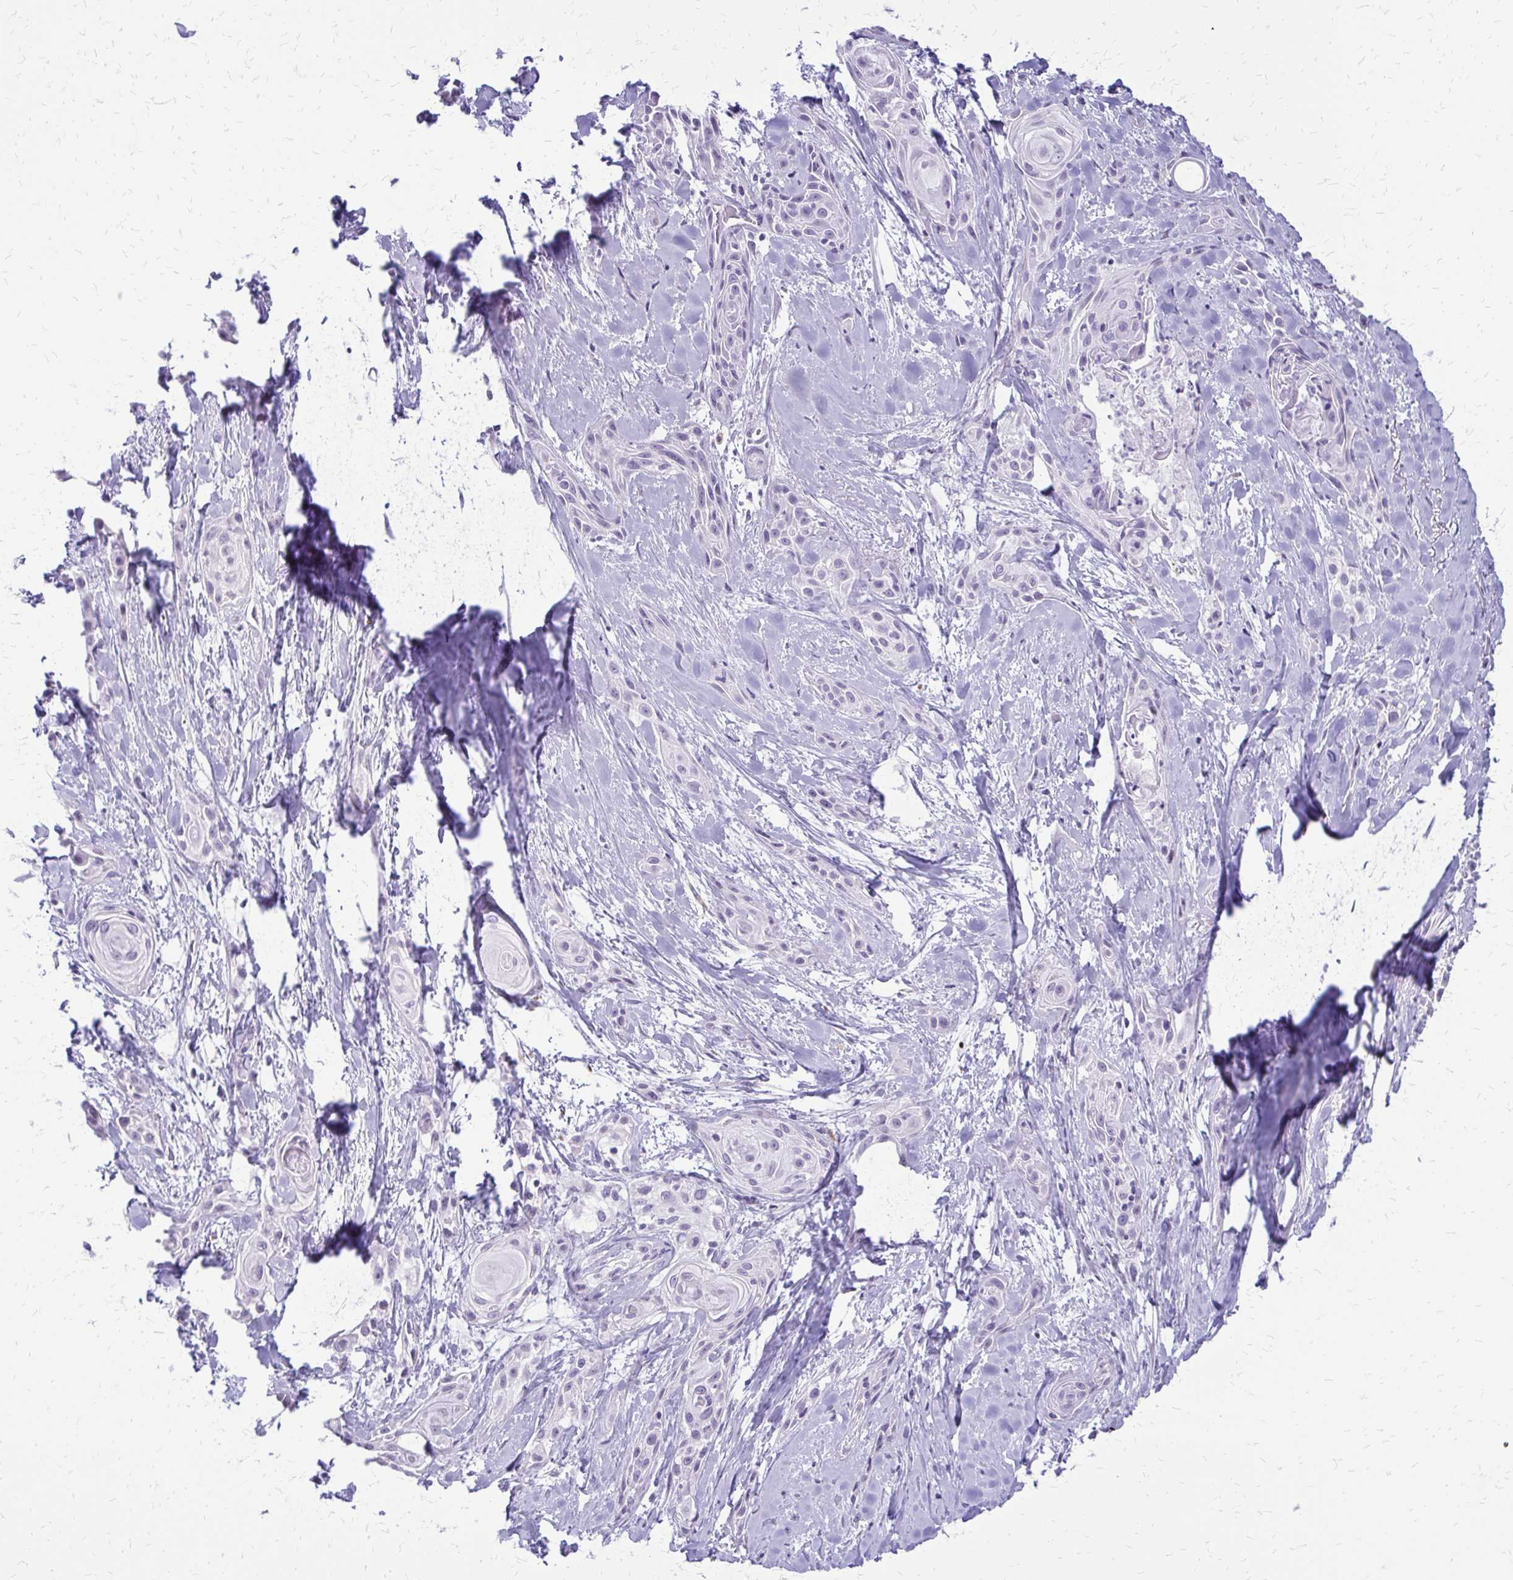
{"staining": {"intensity": "negative", "quantity": "none", "location": "none"}, "tissue": "skin cancer", "cell_type": "Tumor cells", "image_type": "cancer", "snomed": [{"axis": "morphology", "description": "Squamous cell carcinoma, NOS"}, {"axis": "topography", "description": "Skin"}, {"axis": "topography", "description": "Anal"}], "caption": "This is a image of IHC staining of squamous cell carcinoma (skin), which shows no staining in tumor cells.", "gene": "FAM162B", "patient": {"sex": "male", "age": 64}}